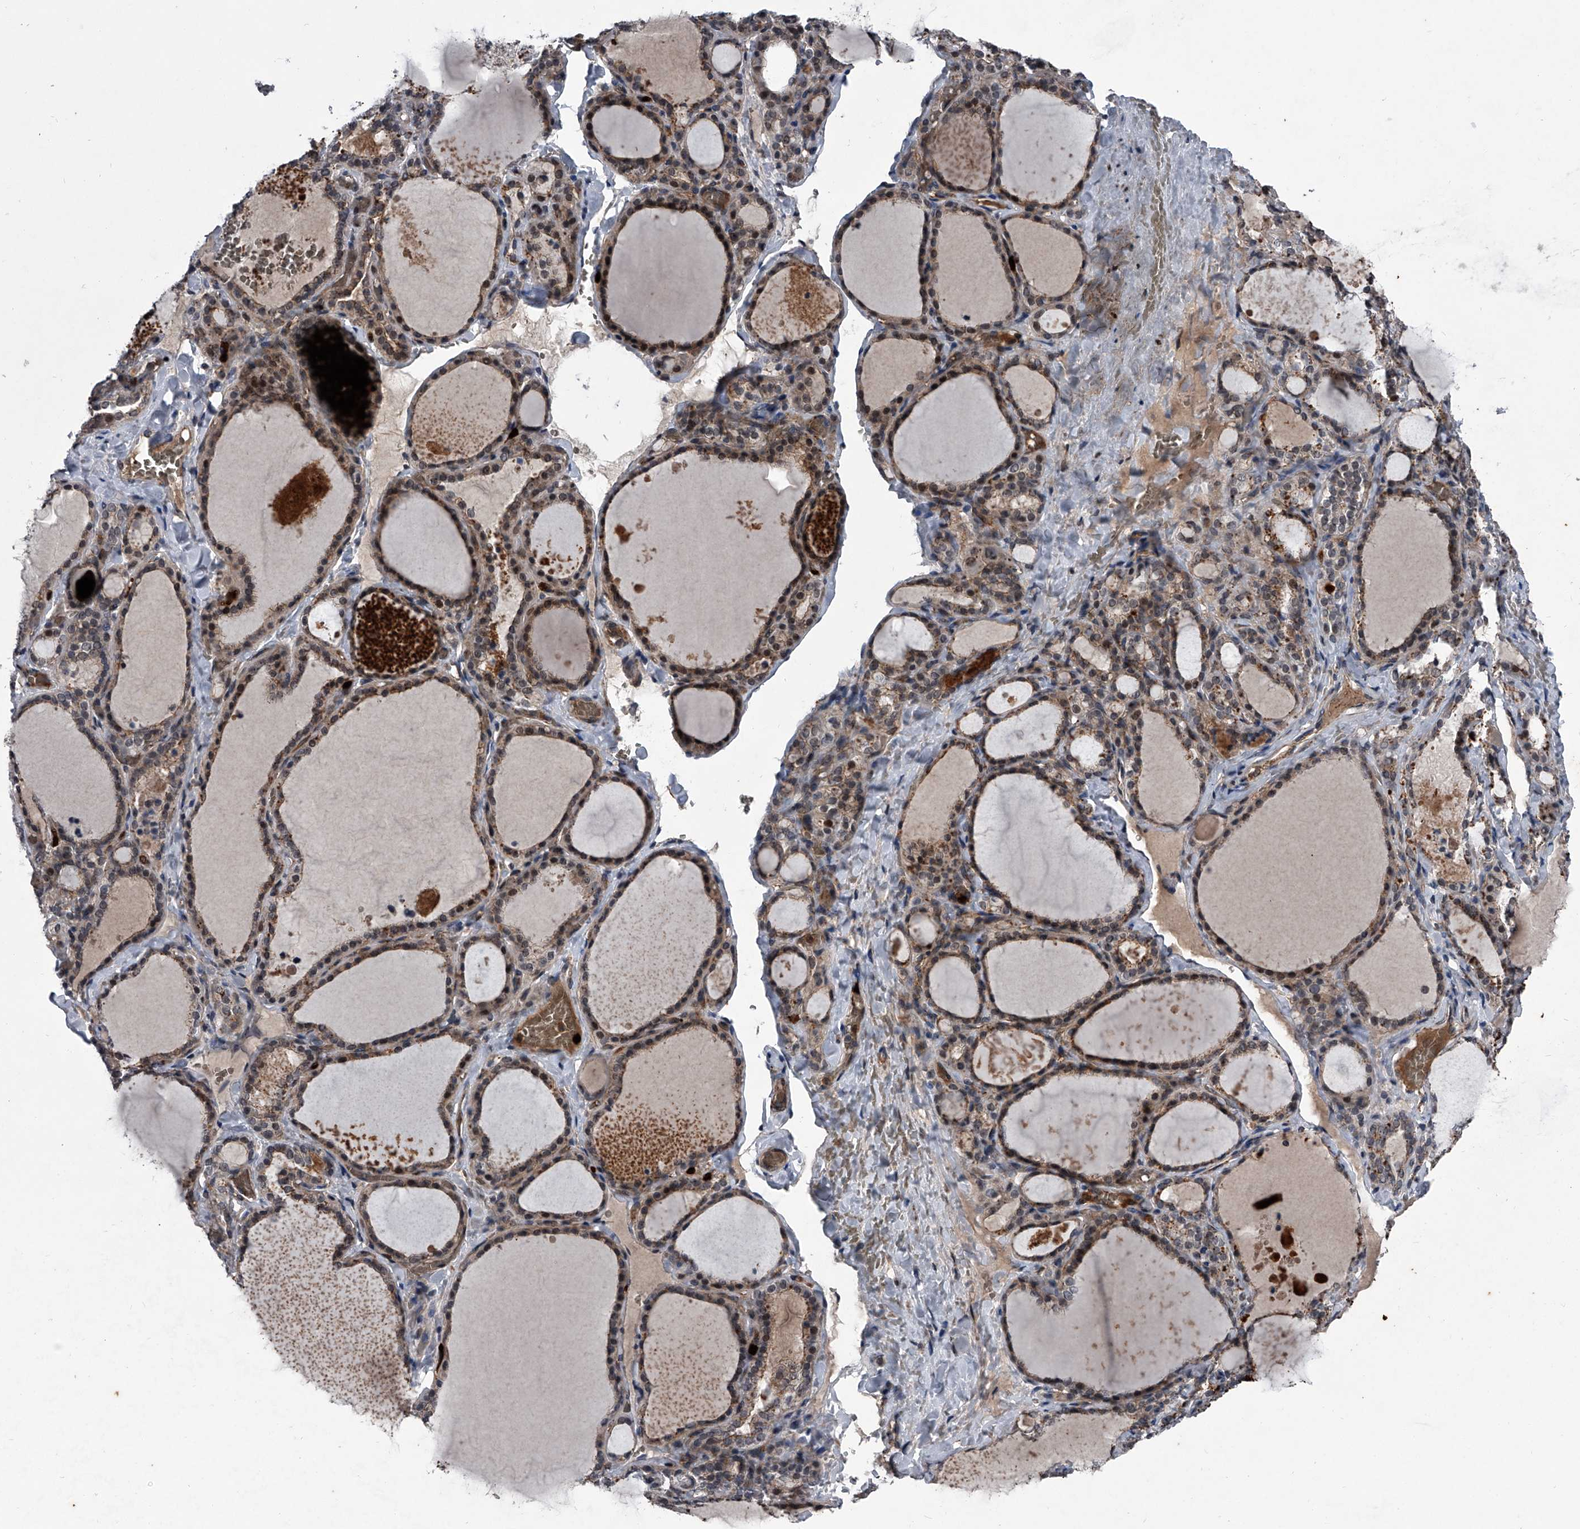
{"staining": {"intensity": "moderate", "quantity": ">75%", "location": "cytoplasmic/membranous,nuclear"}, "tissue": "thyroid gland", "cell_type": "Glandular cells", "image_type": "normal", "snomed": [{"axis": "morphology", "description": "Normal tissue, NOS"}, {"axis": "topography", "description": "Thyroid gland"}], "caption": "This image exhibits IHC staining of normal human thyroid gland, with medium moderate cytoplasmic/membranous,nuclear positivity in approximately >75% of glandular cells.", "gene": "MAPKAP1", "patient": {"sex": "female", "age": 22}}